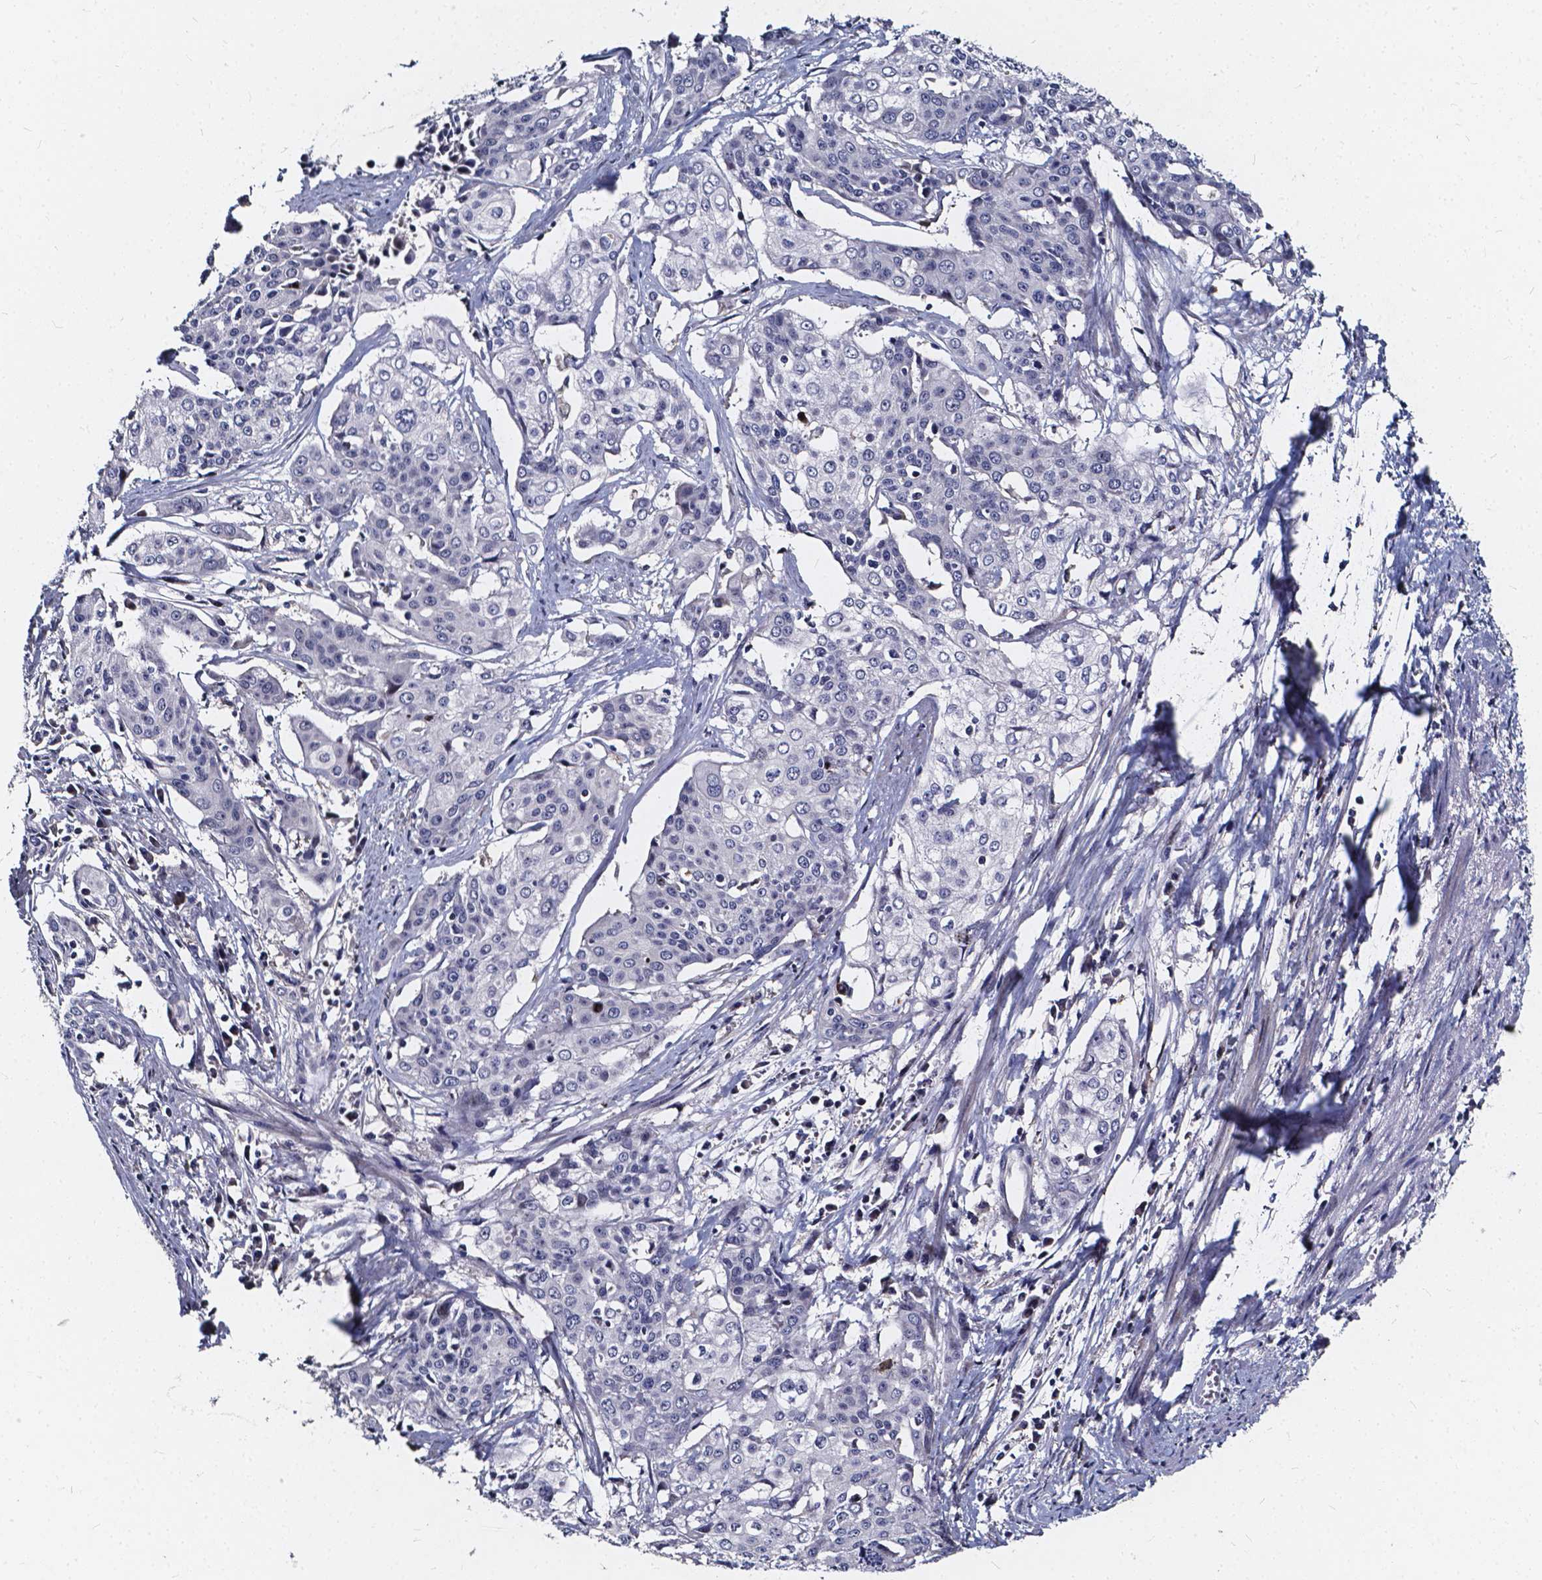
{"staining": {"intensity": "negative", "quantity": "none", "location": "none"}, "tissue": "cervical cancer", "cell_type": "Tumor cells", "image_type": "cancer", "snomed": [{"axis": "morphology", "description": "Squamous cell carcinoma, NOS"}, {"axis": "topography", "description": "Cervix"}], "caption": "This is an immunohistochemistry histopathology image of human cervical cancer (squamous cell carcinoma). There is no positivity in tumor cells.", "gene": "SOWAHA", "patient": {"sex": "female", "age": 39}}